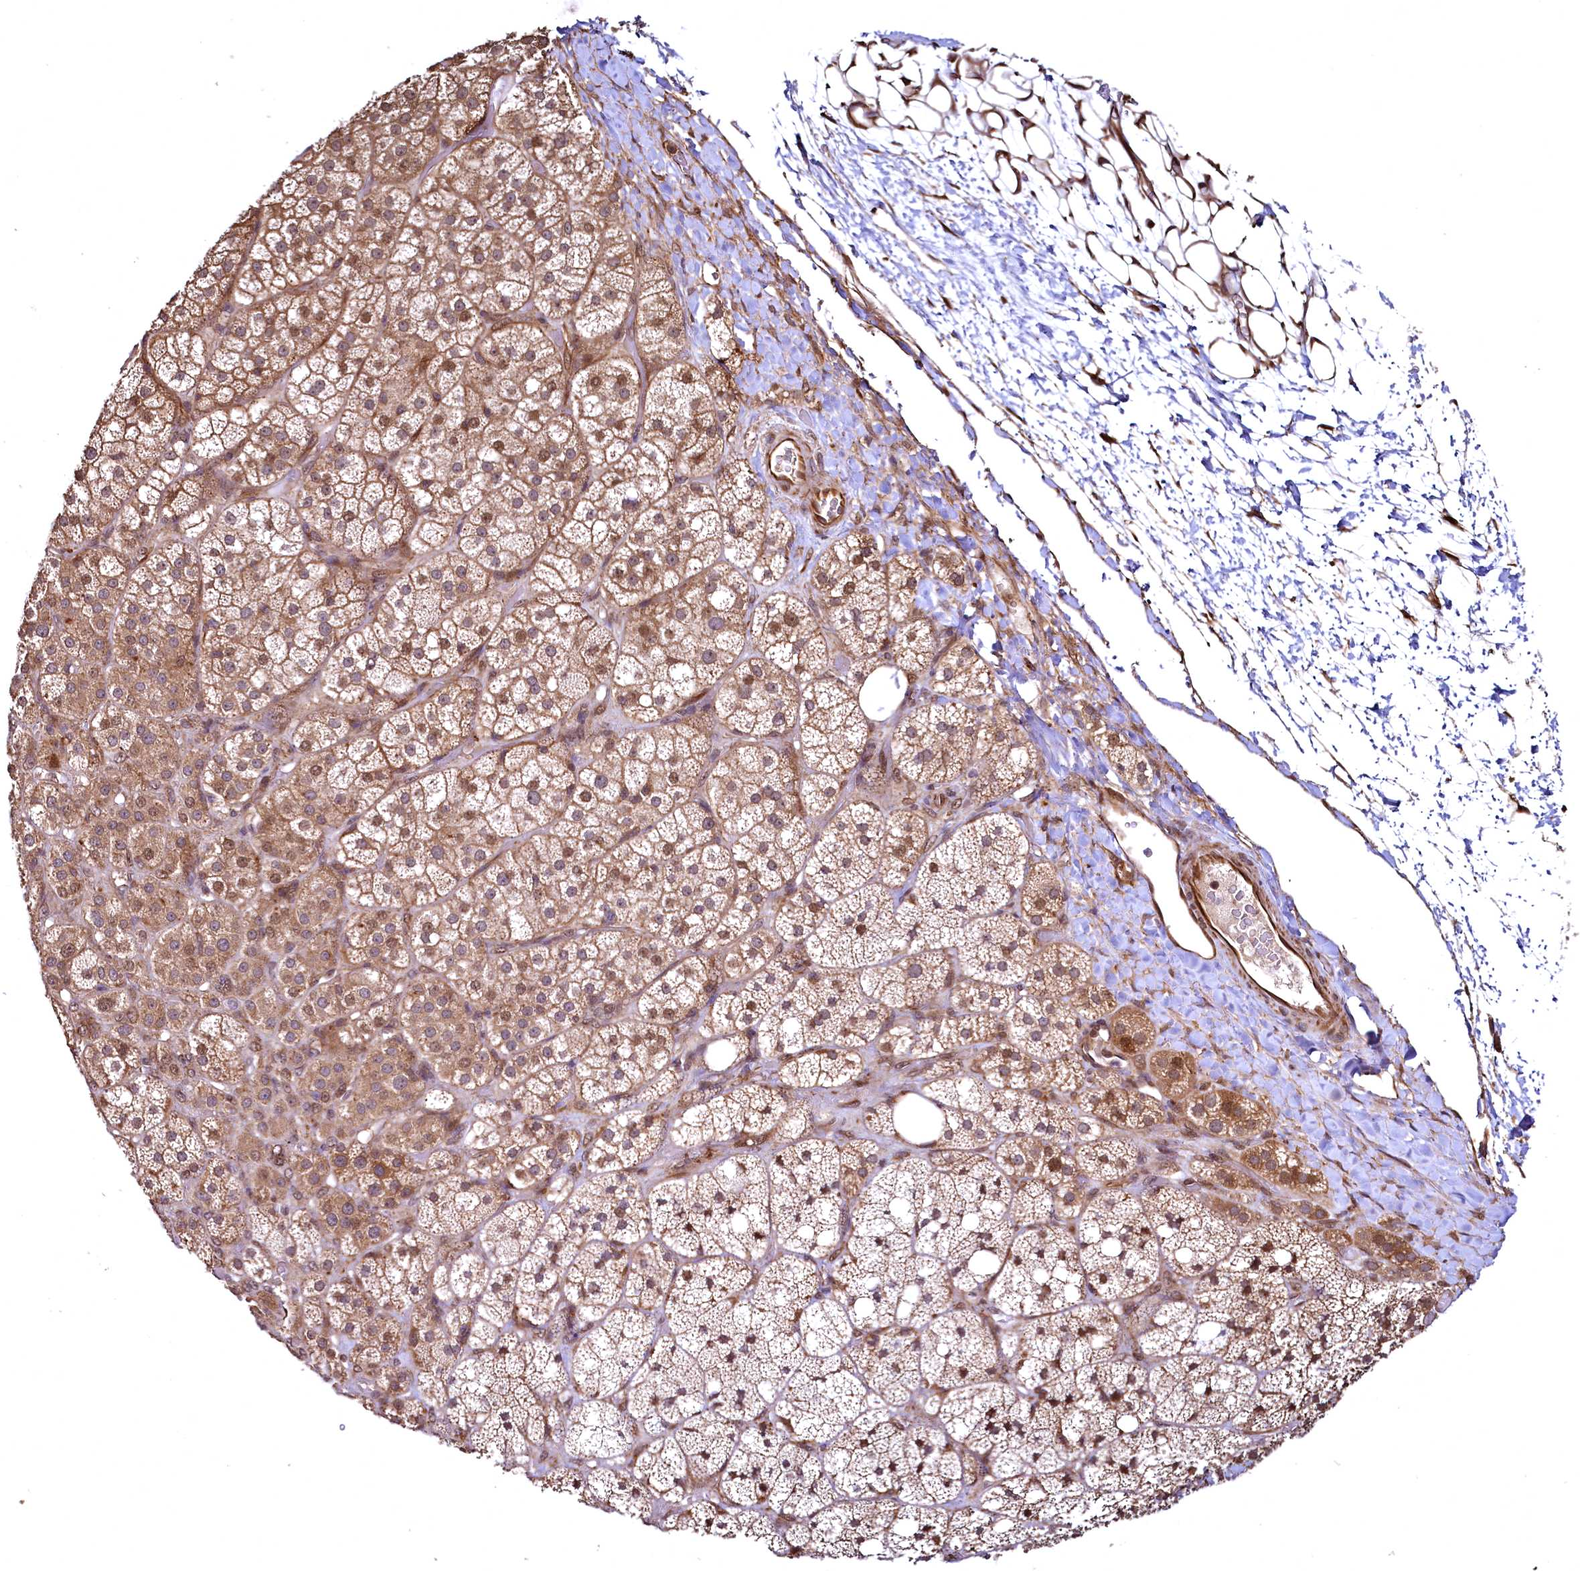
{"staining": {"intensity": "moderate", "quantity": ">75%", "location": "cytoplasmic/membranous"}, "tissue": "adrenal gland", "cell_type": "Glandular cells", "image_type": "normal", "snomed": [{"axis": "morphology", "description": "Normal tissue, NOS"}, {"axis": "topography", "description": "Adrenal gland"}], "caption": "Immunohistochemical staining of normal adrenal gland demonstrates >75% levels of moderate cytoplasmic/membranous protein staining in approximately >75% of glandular cells. (DAB = brown stain, brightfield microscopy at high magnification).", "gene": "TBCEL", "patient": {"sex": "male", "age": 61}}